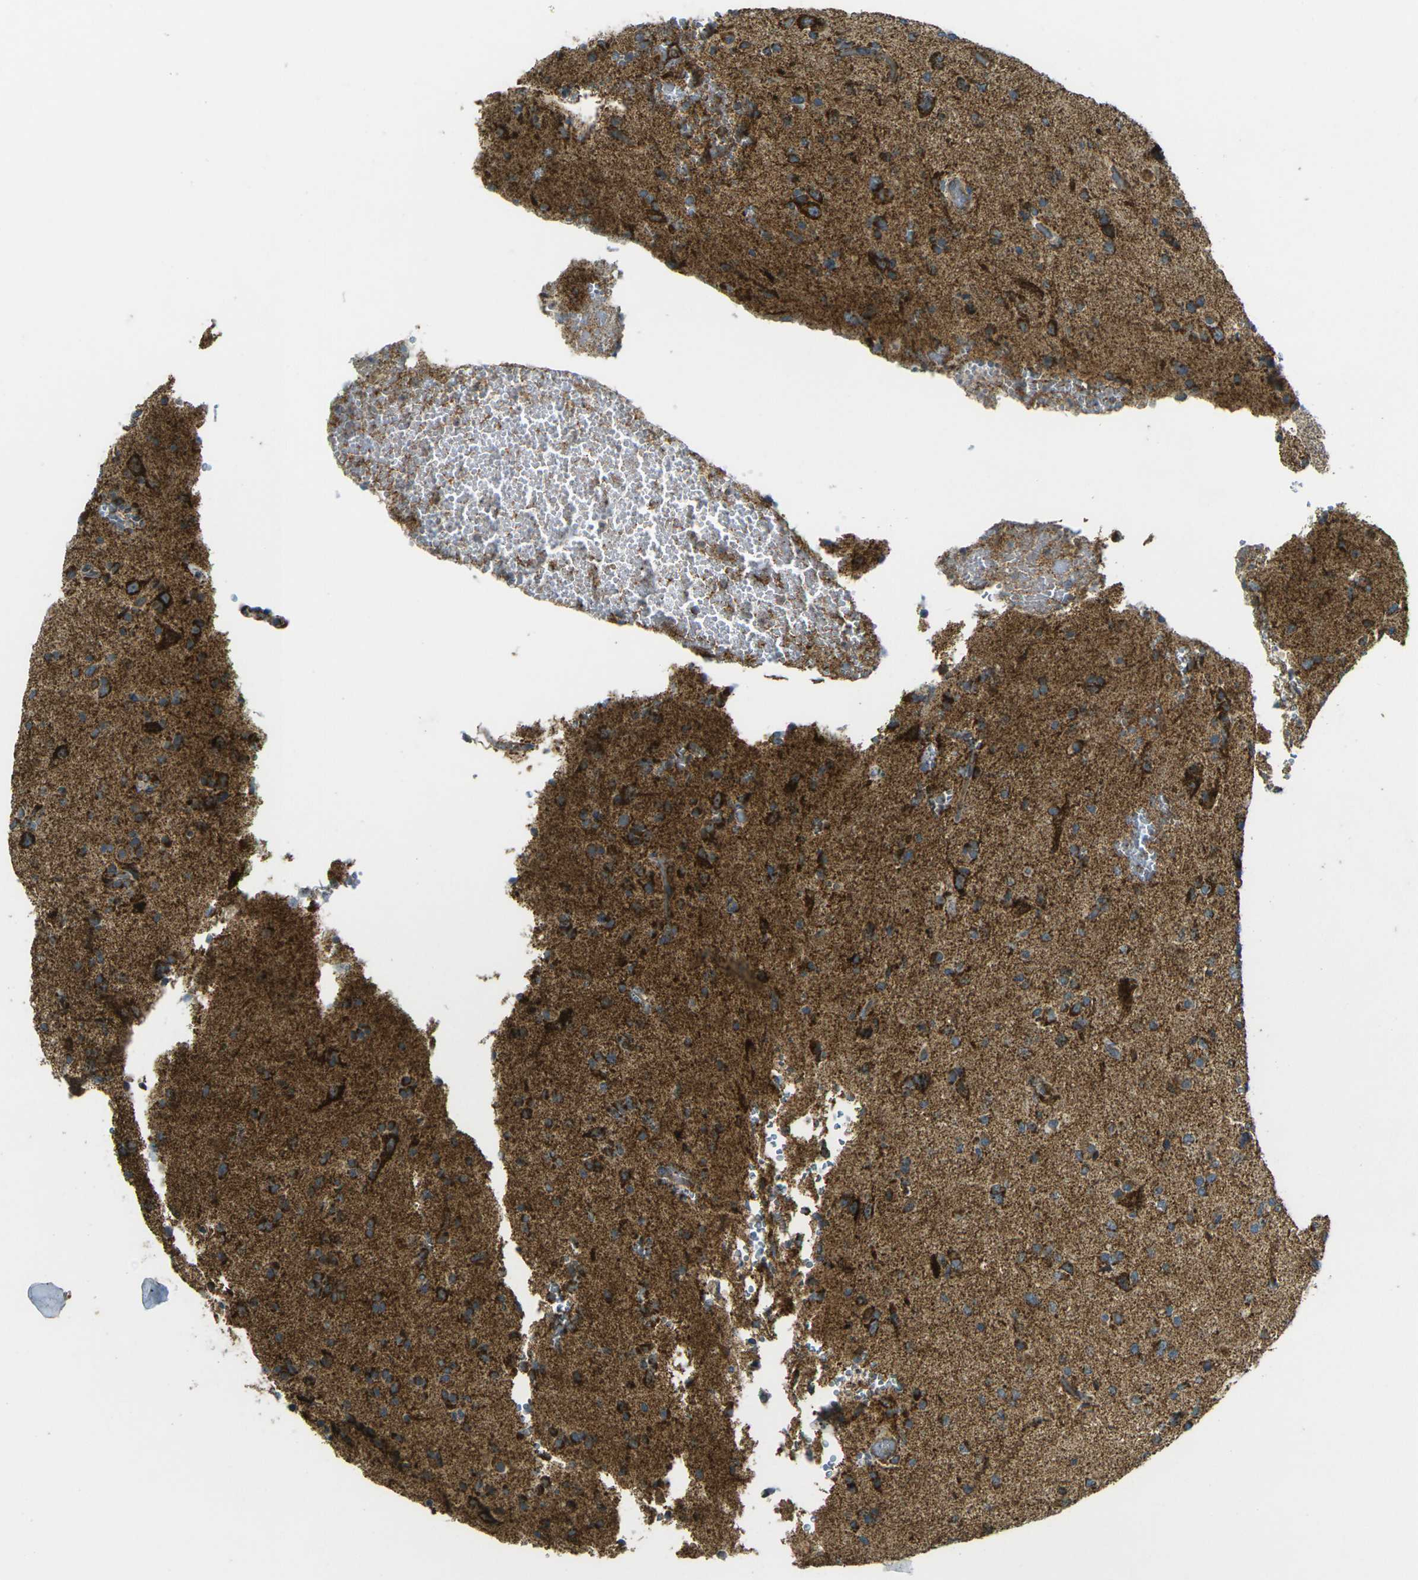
{"staining": {"intensity": "strong", "quantity": ">75%", "location": "cytoplasmic/membranous"}, "tissue": "glioma", "cell_type": "Tumor cells", "image_type": "cancer", "snomed": [{"axis": "morphology", "description": "Glioma, malignant, High grade"}, {"axis": "topography", "description": "Brain"}], "caption": "Malignant high-grade glioma stained with DAB (3,3'-diaminobenzidine) immunohistochemistry (IHC) reveals high levels of strong cytoplasmic/membranous expression in about >75% of tumor cells.", "gene": "IGF1R", "patient": {"sex": "male", "age": 47}}